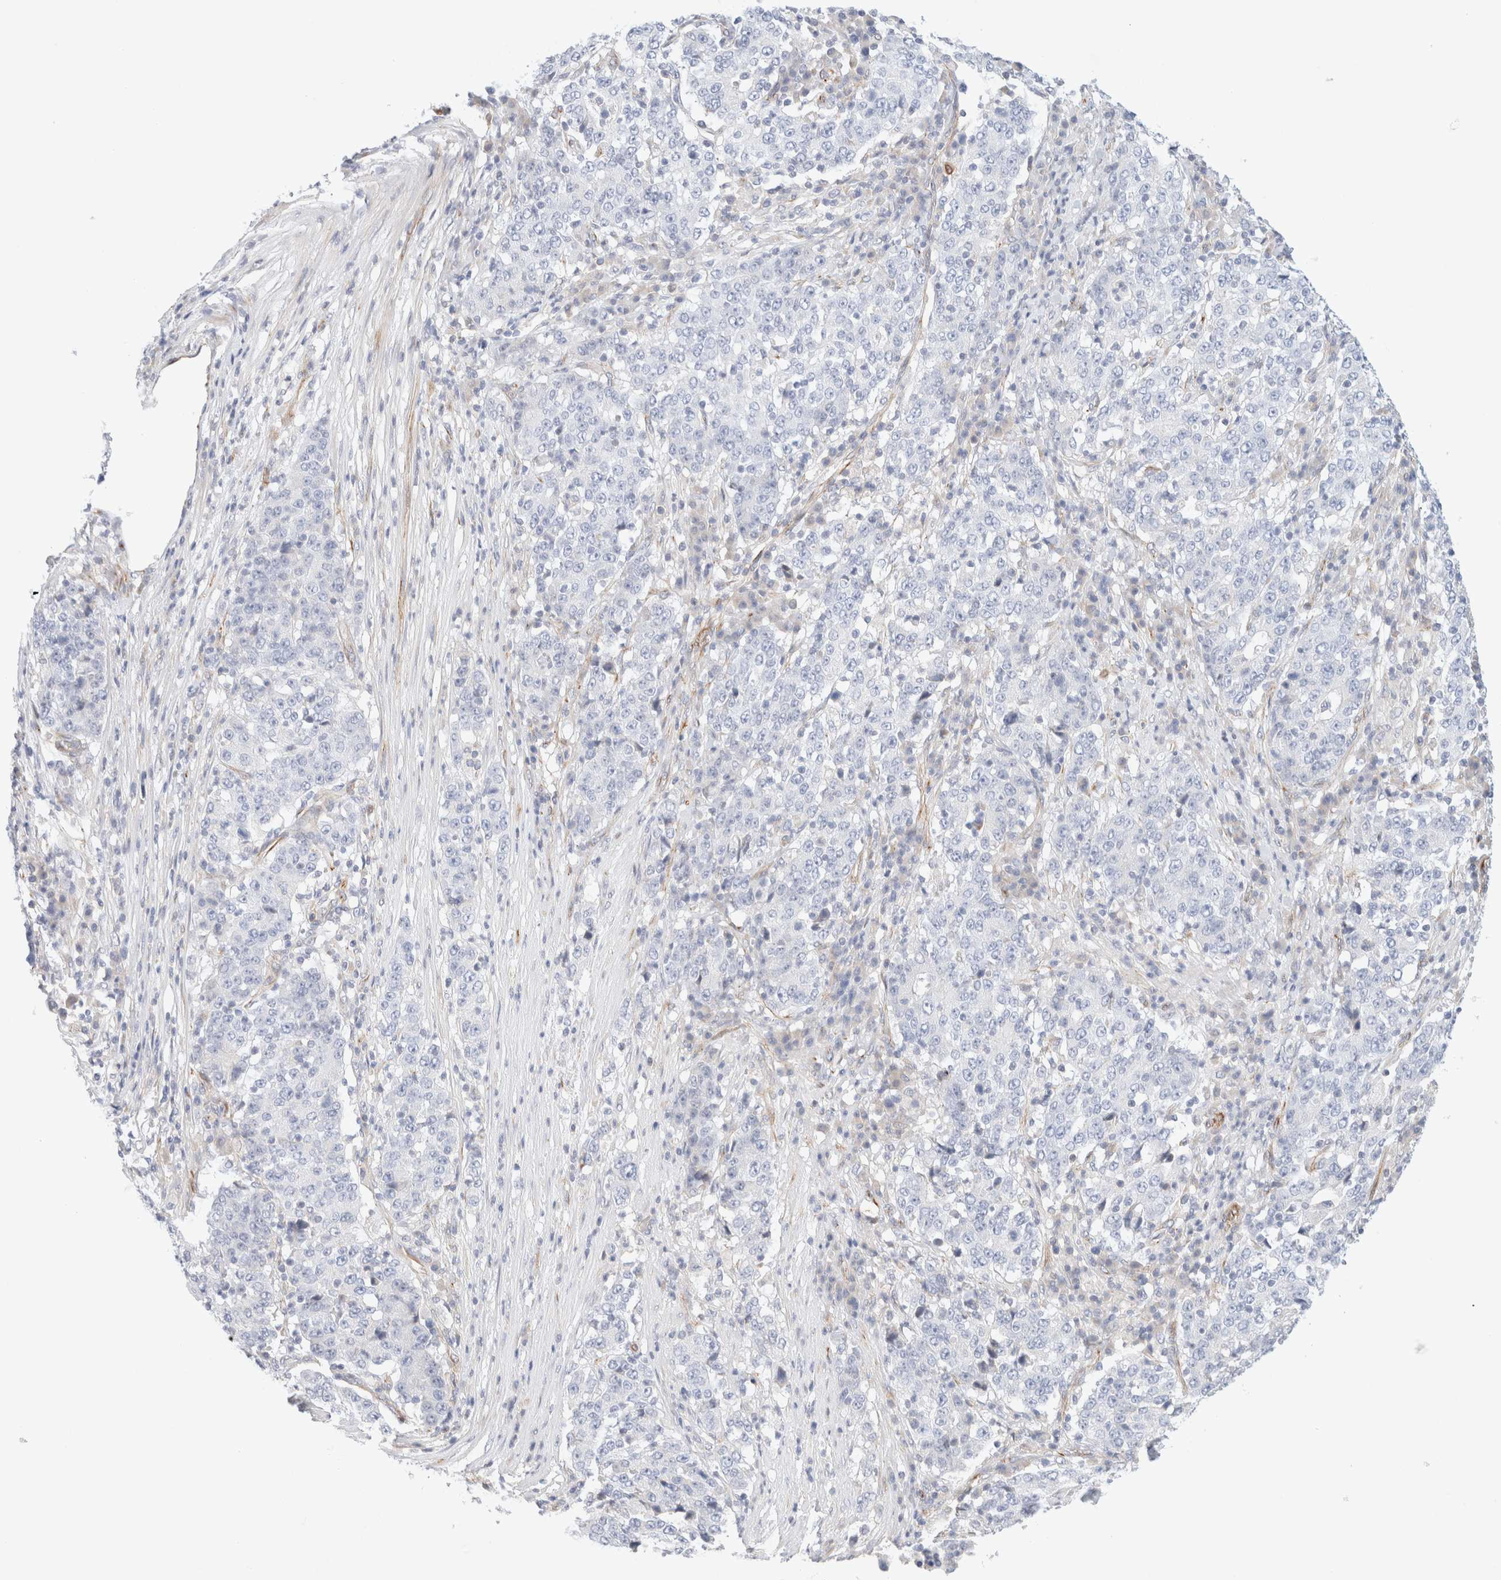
{"staining": {"intensity": "negative", "quantity": "none", "location": "none"}, "tissue": "stomach cancer", "cell_type": "Tumor cells", "image_type": "cancer", "snomed": [{"axis": "morphology", "description": "Adenocarcinoma, NOS"}, {"axis": "topography", "description": "Stomach"}], "caption": "An IHC image of stomach cancer is shown. There is no staining in tumor cells of stomach cancer.", "gene": "SLC25A48", "patient": {"sex": "male", "age": 59}}